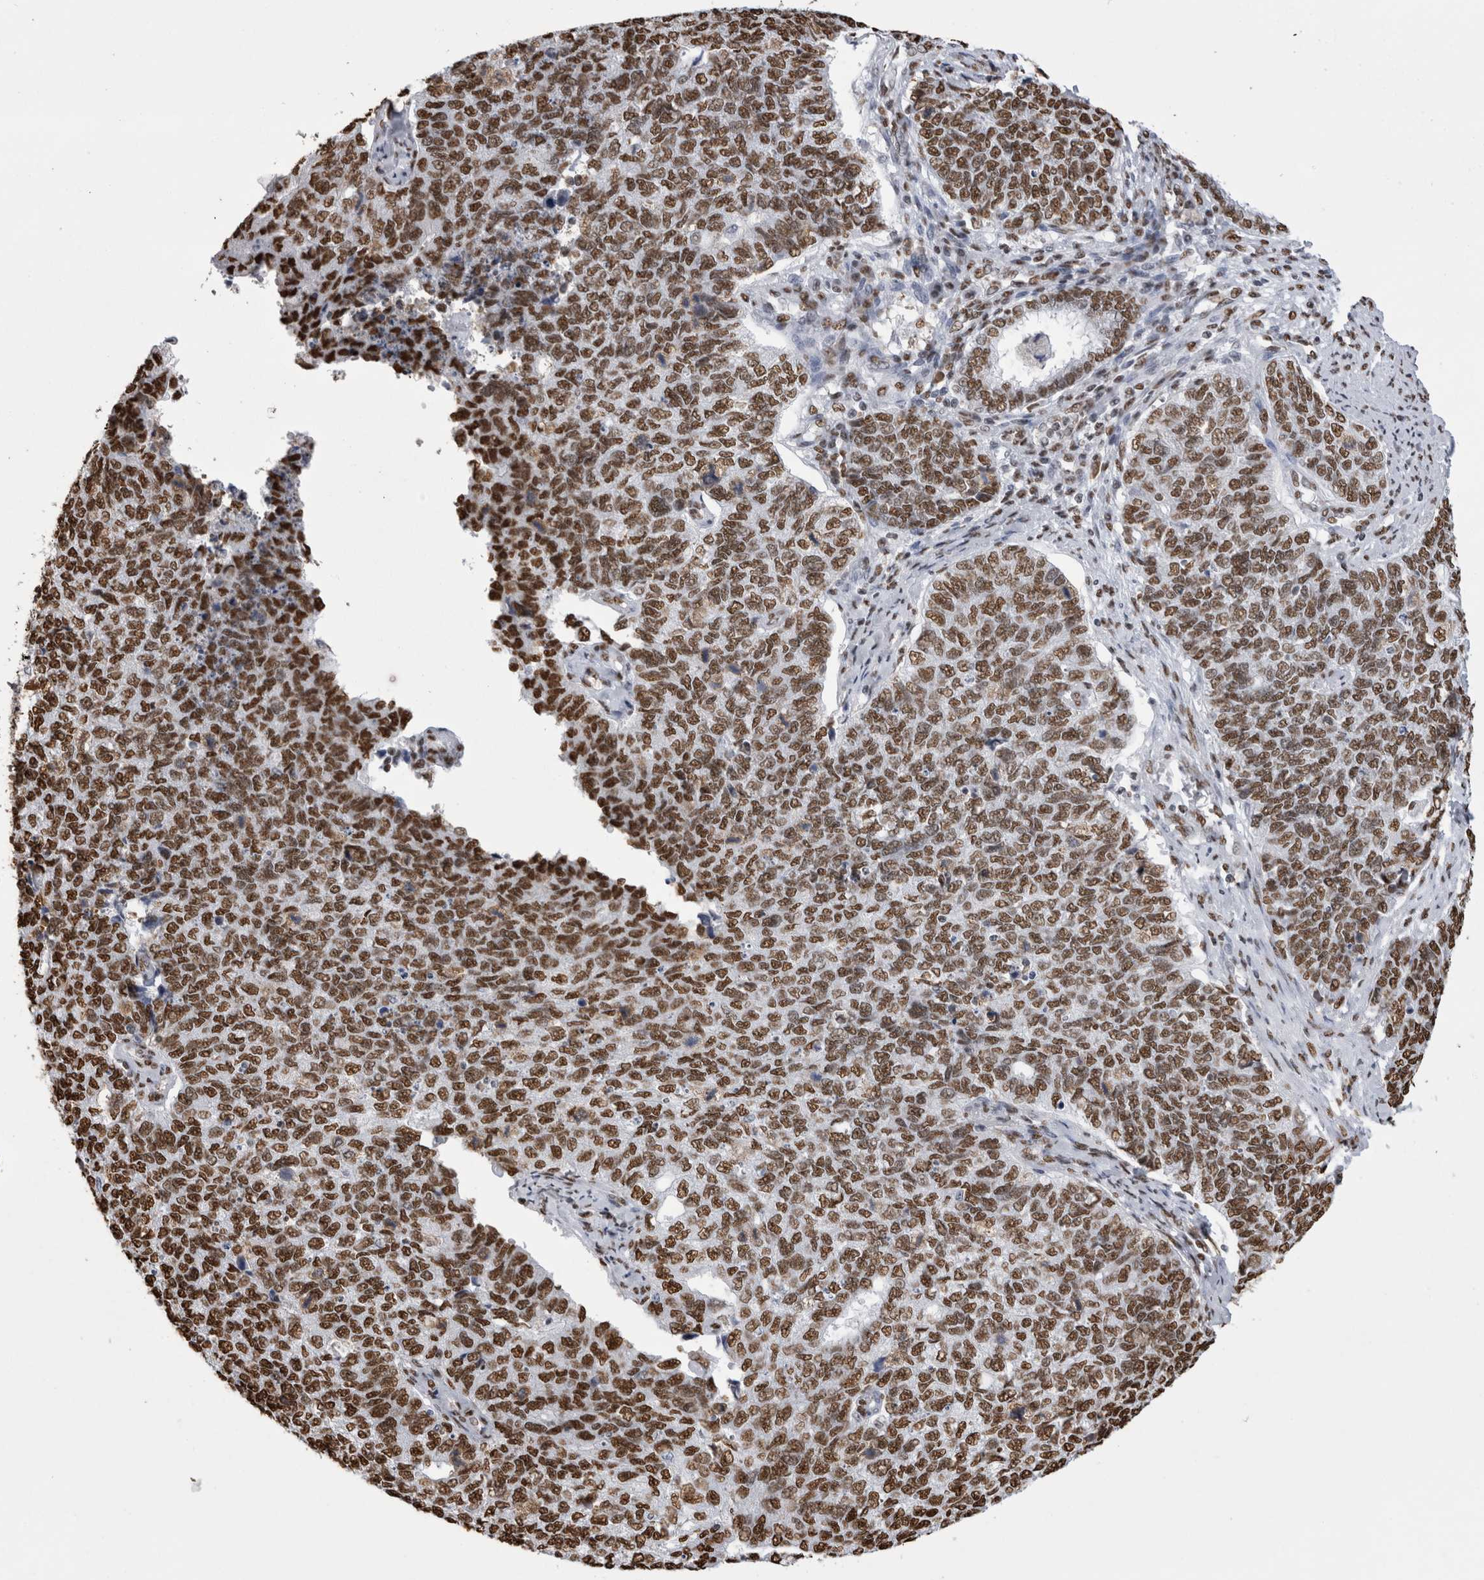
{"staining": {"intensity": "strong", "quantity": ">75%", "location": "nuclear"}, "tissue": "cervical cancer", "cell_type": "Tumor cells", "image_type": "cancer", "snomed": [{"axis": "morphology", "description": "Squamous cell carcinoma, NOS"}, {"axis": "topography", "description": "Cervix"}], "caption": "Protein staining of cervical cancer tissue shows strong nuclear expression in approximately >75% of tumor cells. Using DAB (3,3'-diaminobenzidine) (brown) and hematoxylin (blue) stains, captured at high magnification using brightfield microscopy.", "gene": "ALPK3", "patient": {"sex": "female", "age": 63}}